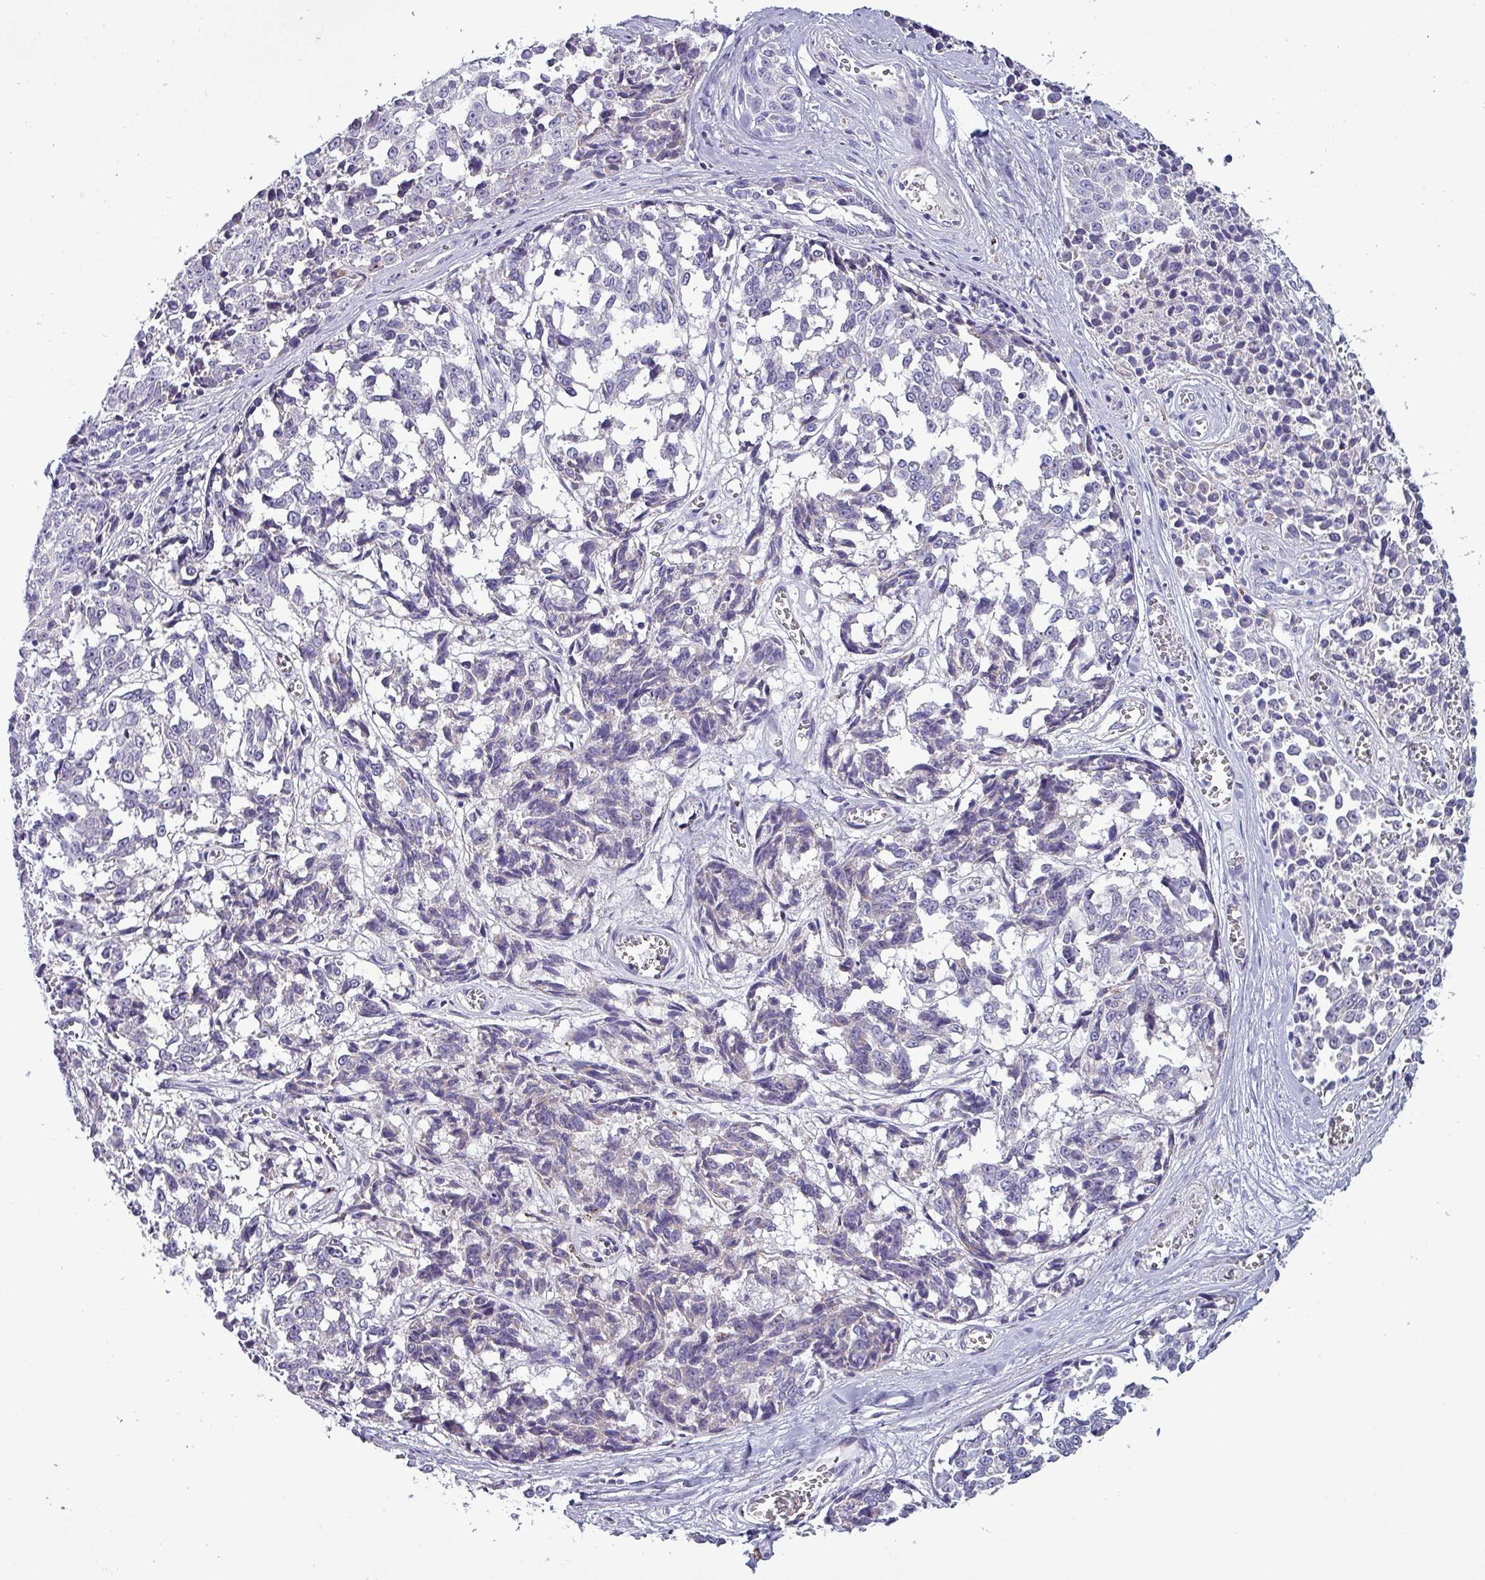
{"staining": {"intensity": "negative", "quantity": "none", "location": "none"}, "tissue": "melanoma", "cell_type": "Tumor cells", "image_type": "cancer", "snomed": [{"axis": "morphology", "description": "Malignant melanoma, NOS"}, {"axis": "topography", "description": "Skin"}], "caption": "Immunohistochemical staining of malignant melanoma reveals no significant staining in tumor cells.", "gene": "HSD3B7", "patient": {"sex": "female", "age": 64}}